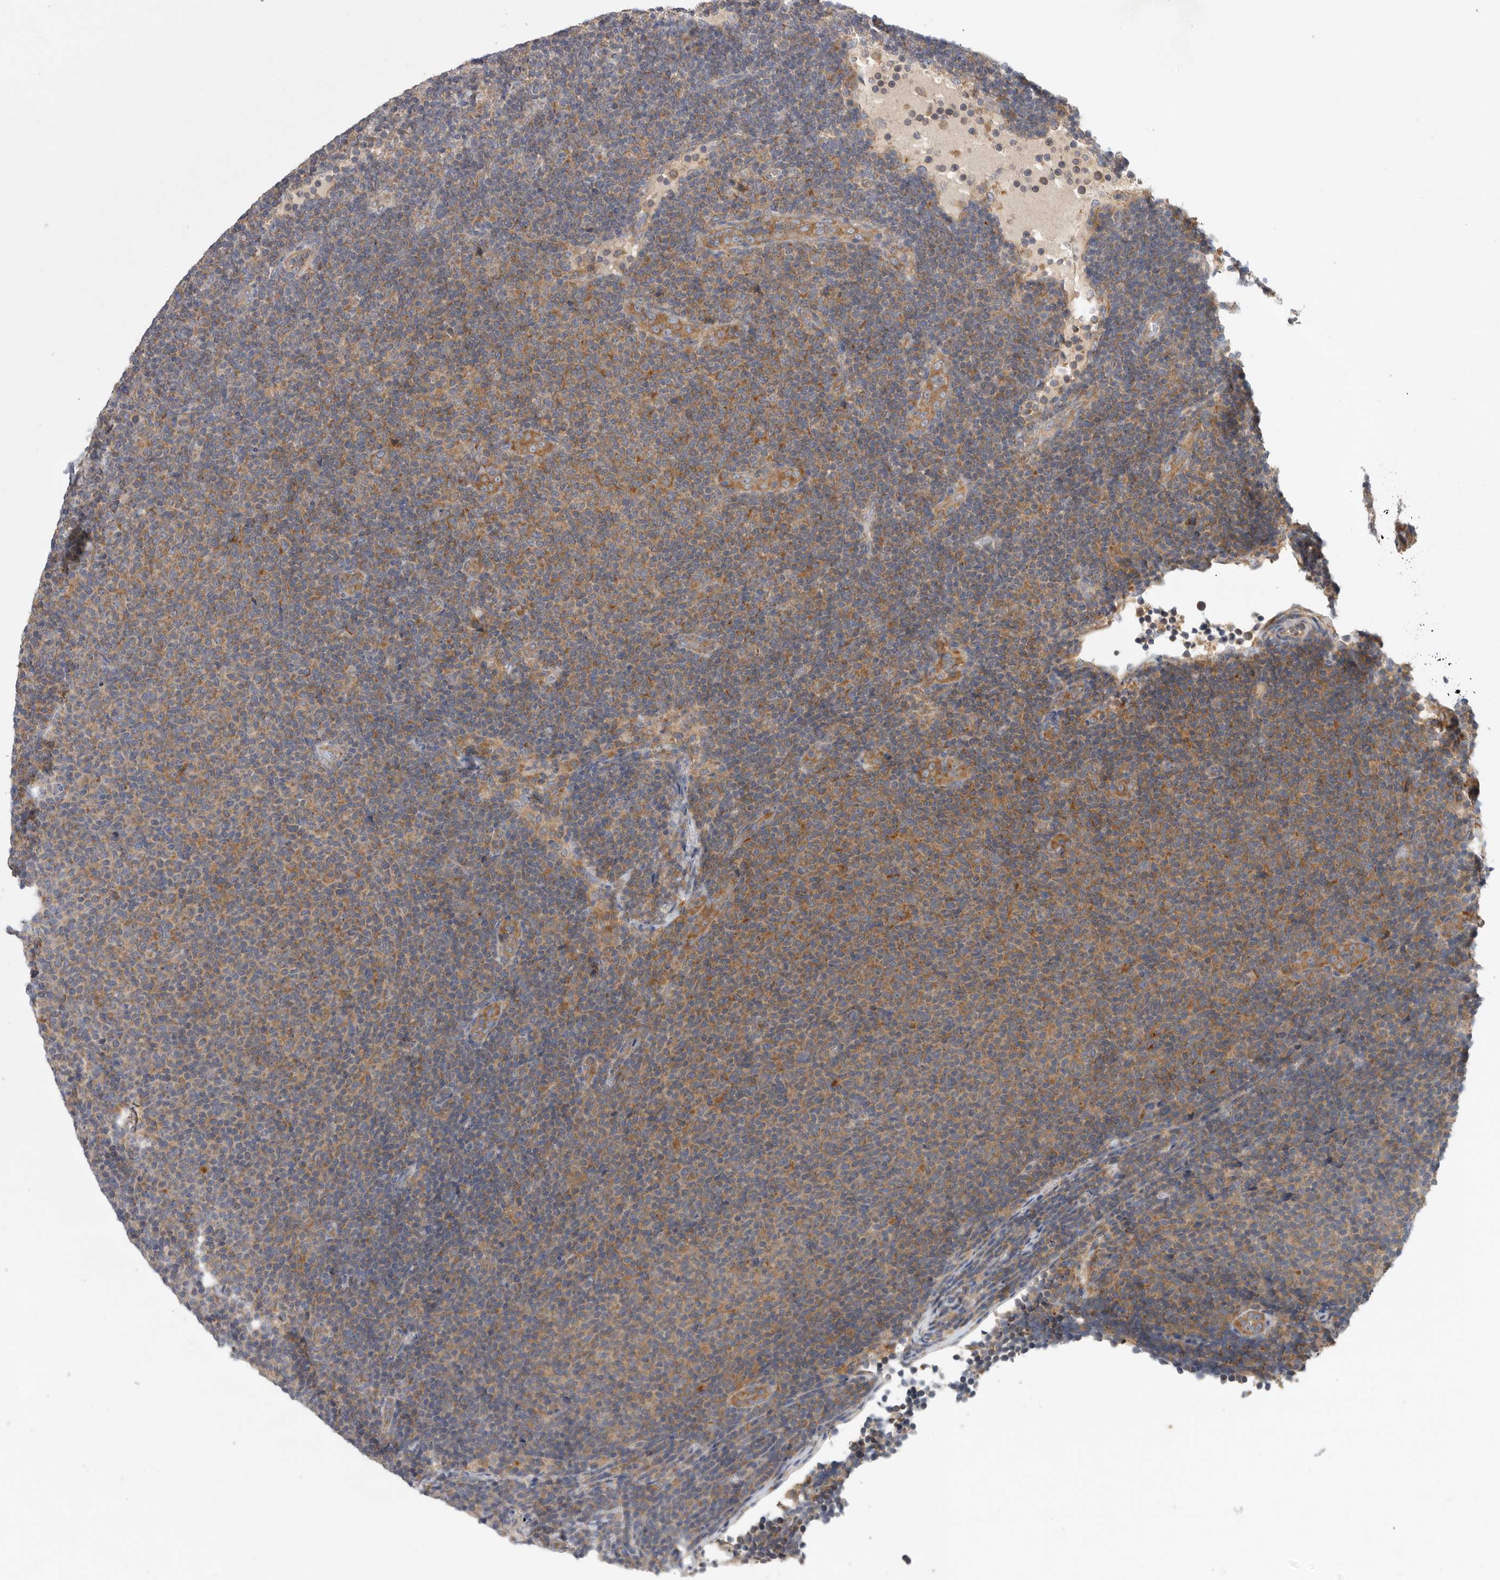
{"staining": {"intensity": "moderate", "quantity": "25%-75%", "location": "cytoplasmic/membranous"}, "tissue": "lymphoma", "cell_type": "Tumor cells", "image_type": "cancer", "snomed": [{"axis": "morphology", "description": "Malignant lymphoma, non-Hodgkin's type, Low grade"}, {"axis": "topography", "description": "Lymph node"}], "caption": "Low-grade malignant lymphoma, non-Hodgkin's type stained with DAB (3,3'-diaminobenzidine) immunohistochemistry (IHC) demonstrates medium levels of moderate cytoplasmic/membranous positivity in approximately 25%-75% of tumor cells.", "gene": "C1orf109", "patient": {"sex": "male", "age": 66}}